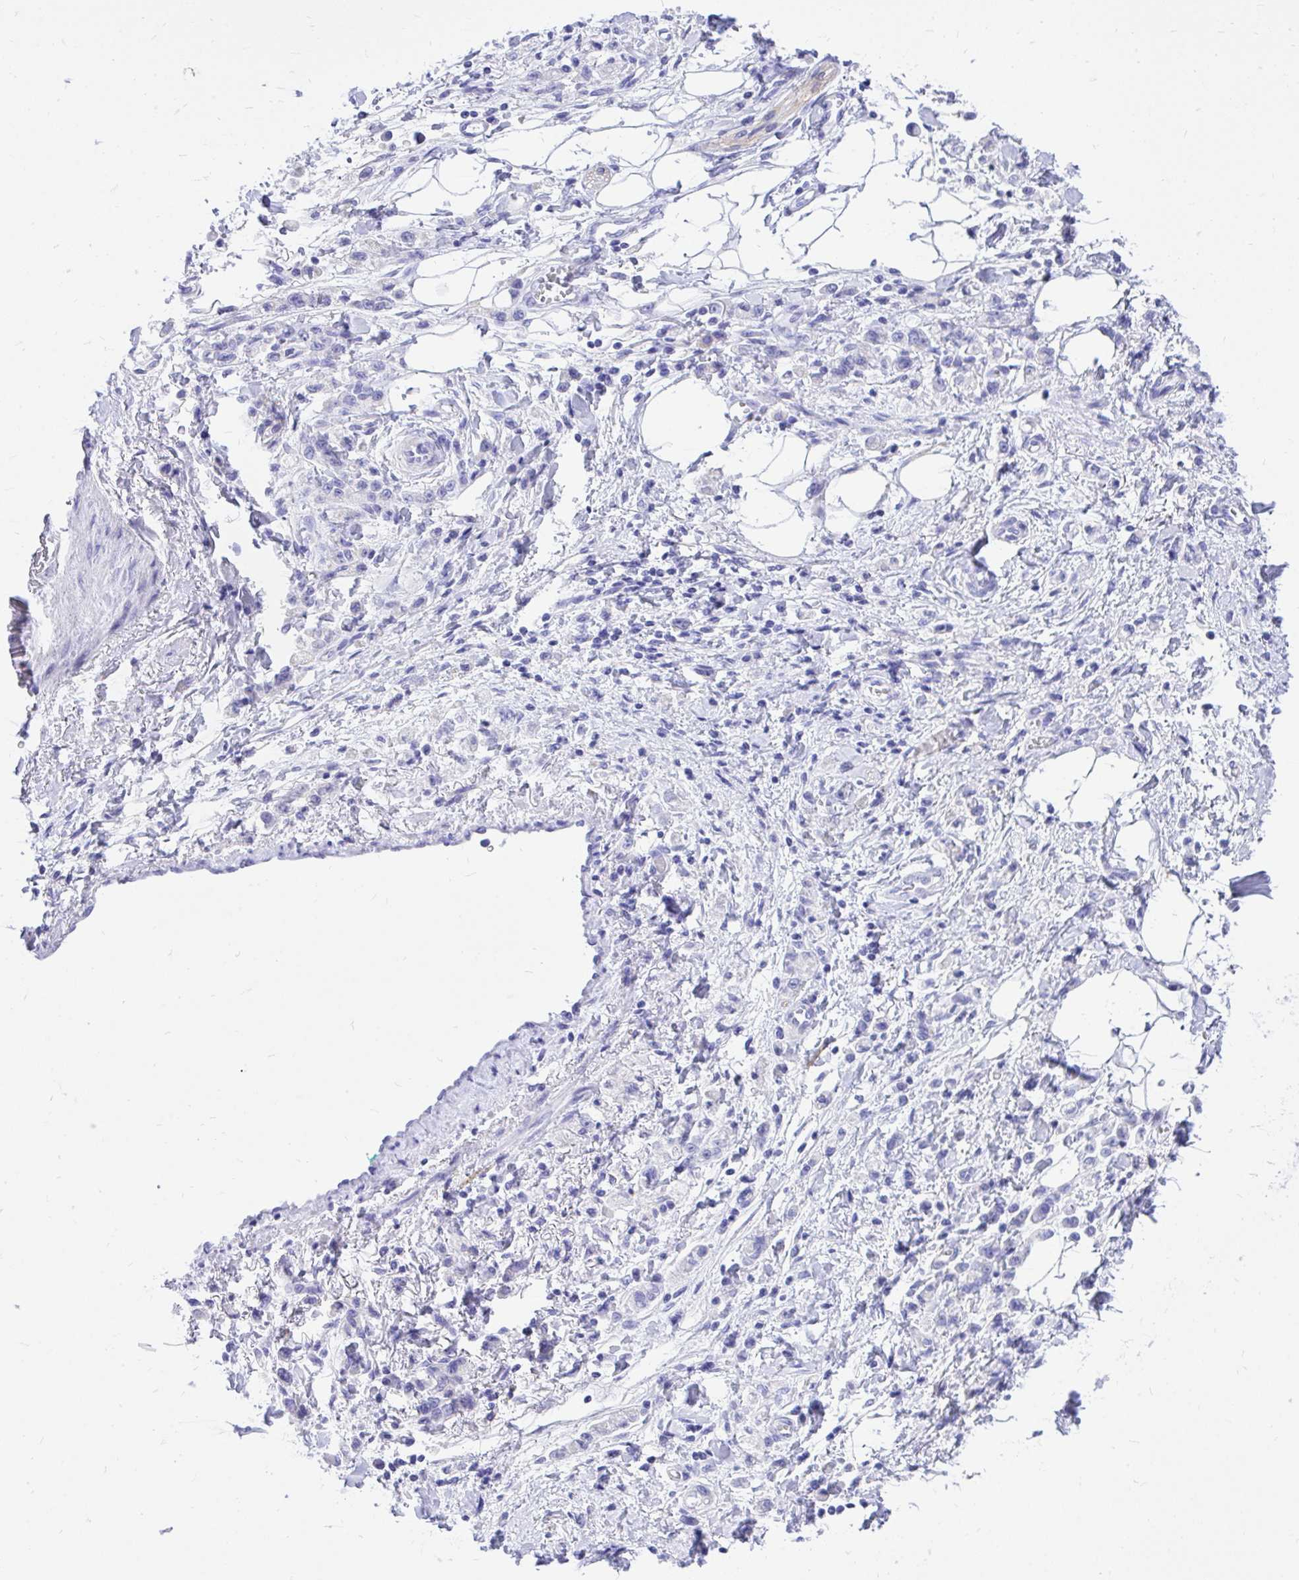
{"staining": {"intensity": "negative", "quantity": "none", "location": "none"}, "tissue": "stomach cancer", "cell_type": "Tumor cells", "image_type": "cancer", "snomed": [{"axis": "morphology", "description": "Adenocarcinoma, NOS"}, {"axis": "topography", "description": "Stomach"}], "caption": "IHC micrograph of human adenocarcinoma (stomach) stained for a protein (brown), which demonstrates no expression in tumor cells.", "gene": "MON1A", "patient": {"sex": "male", "age": 77}}